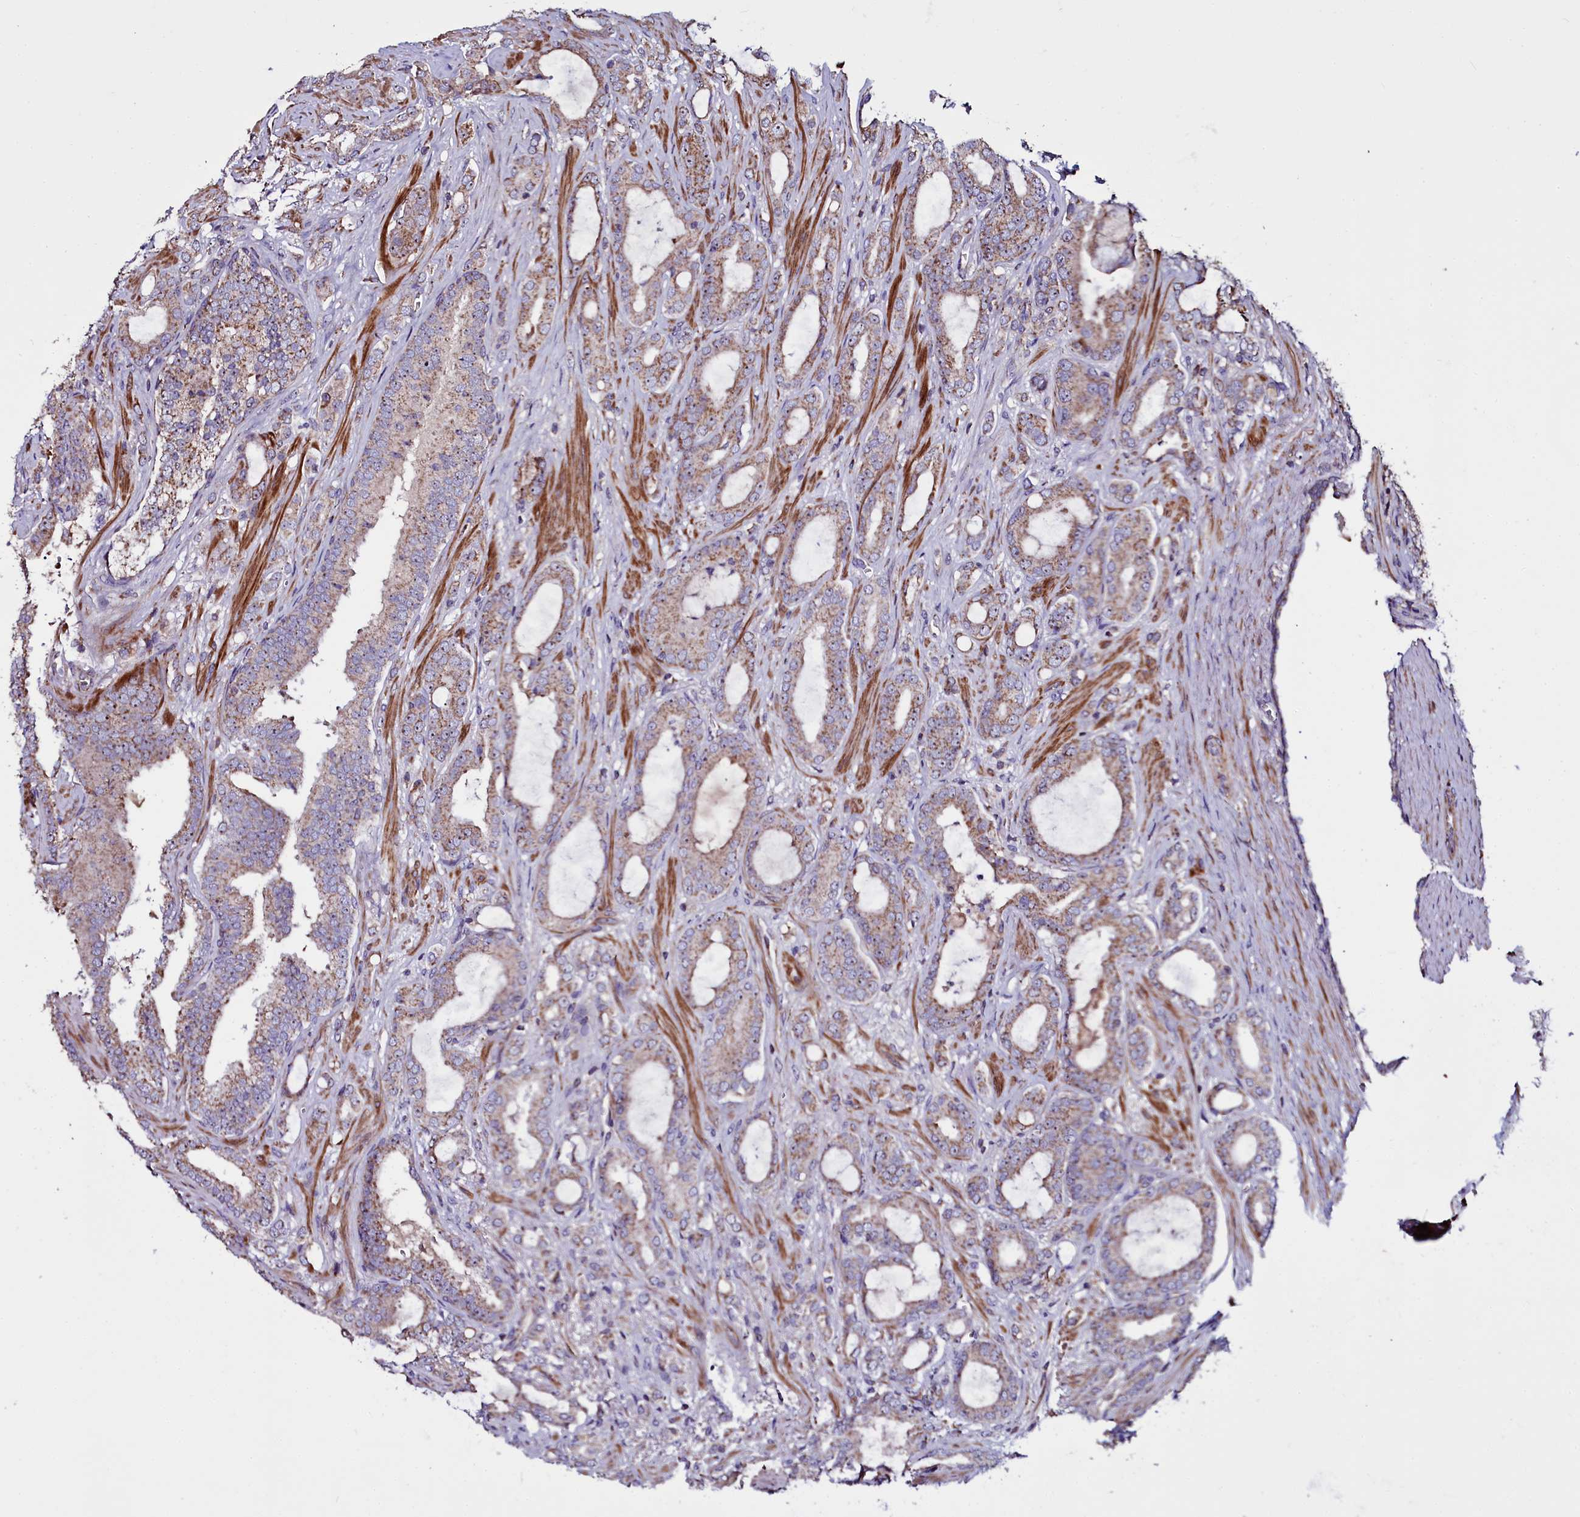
{"staining": {"intensity": "moderate", "quantity": ">75%", "location": "cytoplasmic/membranous"}, "tissue": "prostate cancer", "cell_type": "Tumor cells", "image_type": "cancer", "snomed": [{"axis": "morphology", "description": "Adenocarcinoma, High grade"}, {"axis": "topography", "description": "Prostate"}], "caption": "Brown immunohistochemical staining in prostate adenocarcinoma (high-grade) shows moderate cytoplasmic/membranous staining in about >75% of tumor cells. The staining was performed using DAB, with brown indicating positive protein expression. Nuclei are stained blue with hematoxylin.", "gene": "NAA80", "patient": {"sex": "male", "age": 72}}